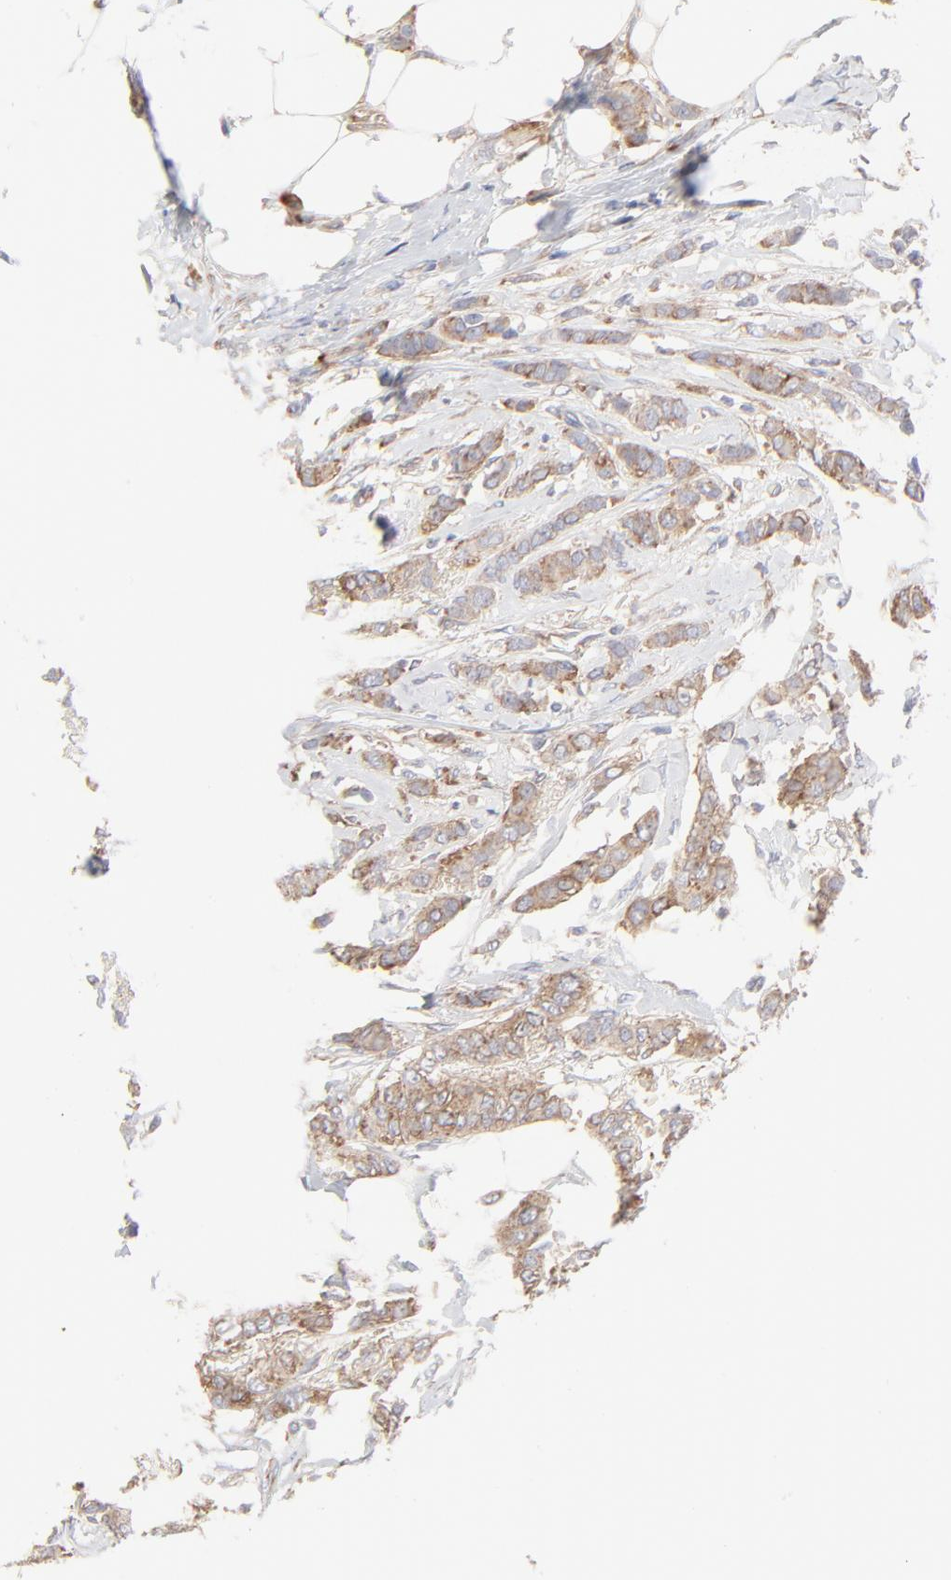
{"staining": {"intensity": "moderate", "quantity": ">75%", "location": "cytoplasmic/membranous"}, "tissue": "breast cancer", "cell_type": "Tumor cells", "image_type": "cancer", "snomed": [{"axis": "morphology", "description": "Lobular carcinoma"}, {"axis": "topography", "description": "Breast"}], "caption": "Moderate cytoplasmic/membranous staining for a protein is identified in about >75% of tumor cells of lobular carcinoma (breast) using immunohistochemistry (IHC).", "gene": "RPS21", "patient": {"sex": "female", "age": 55}}